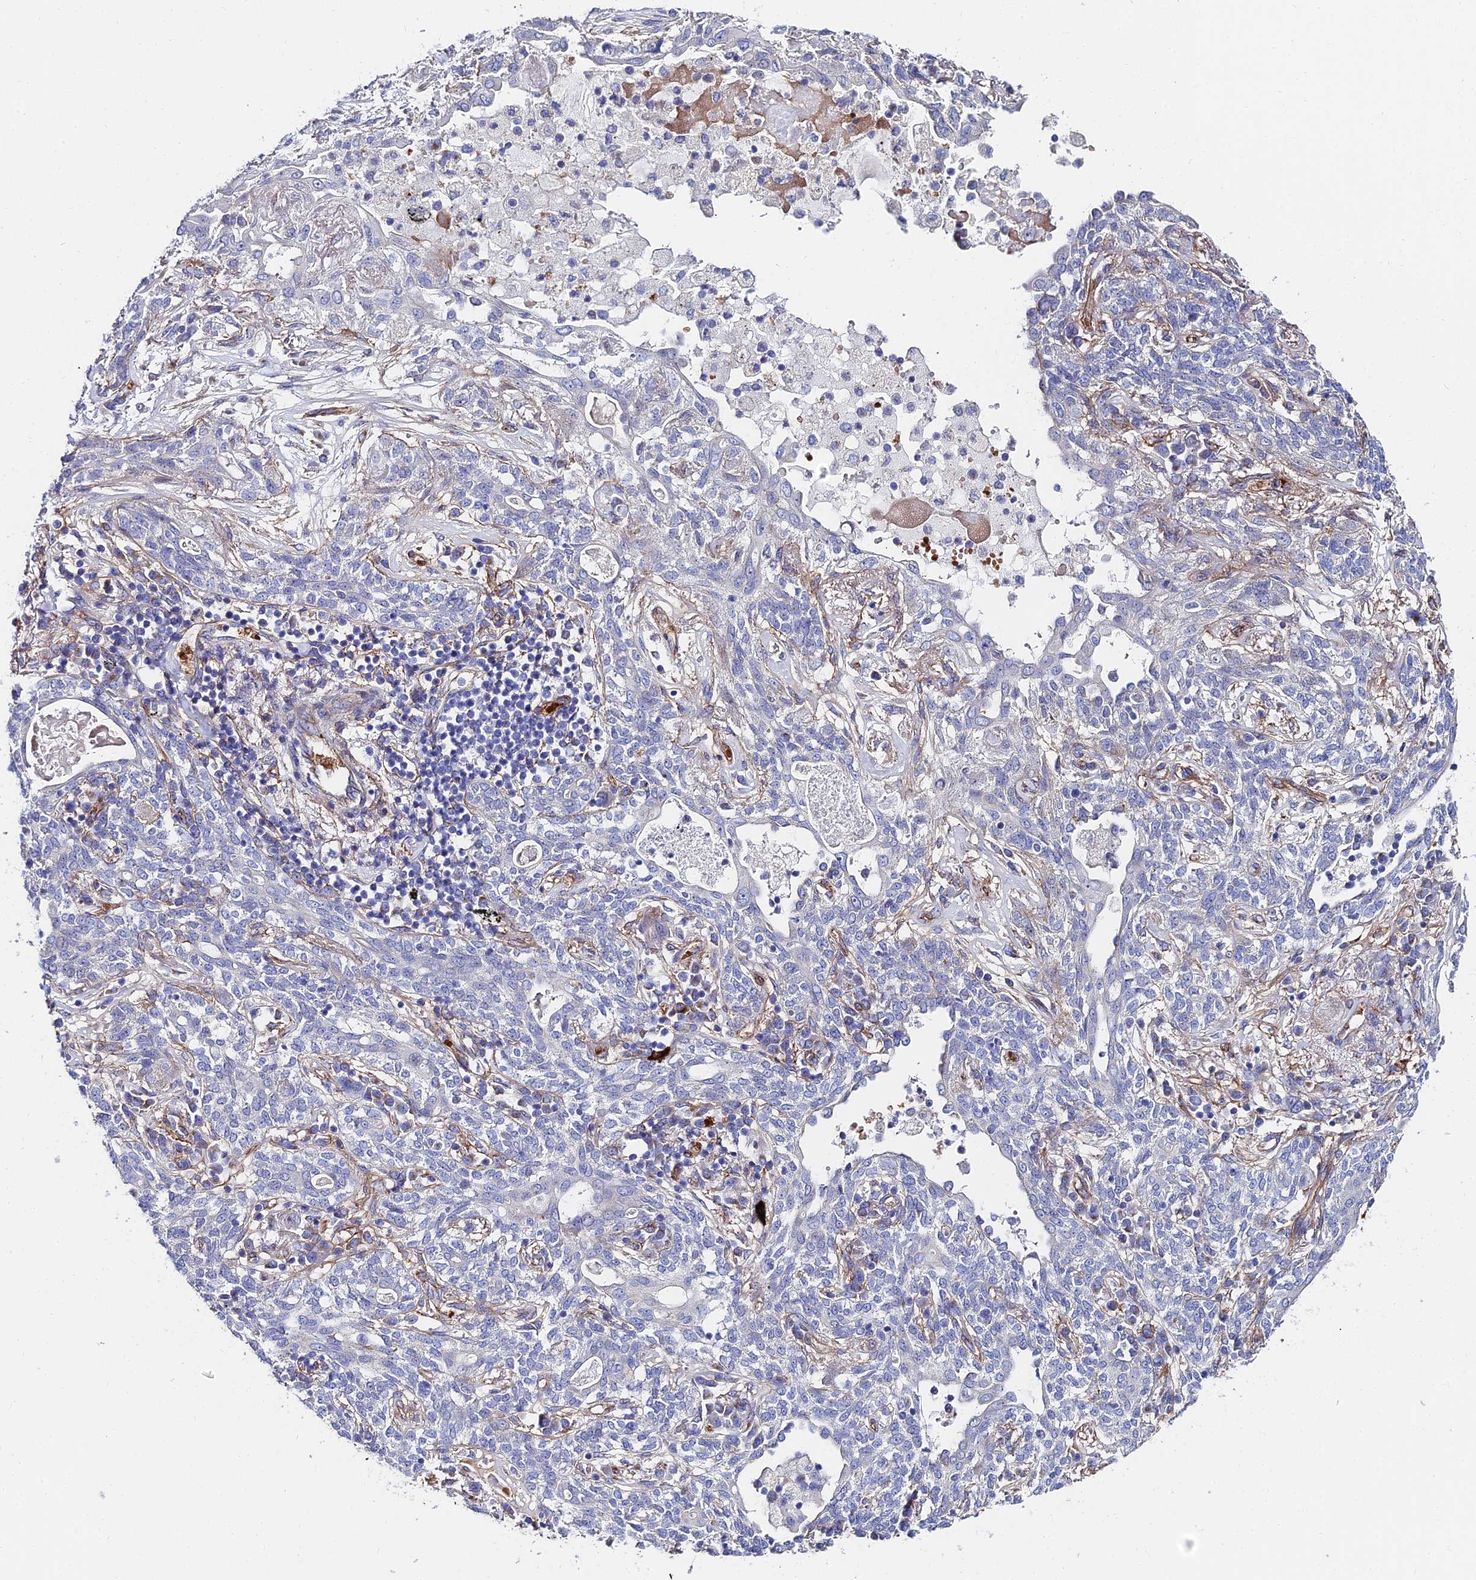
{"staining": {"intensity": "negative", "quantity": "none", "location": "none"}, "tissue": "lung cancer", "cell_type": "Tumor cells", "image_type": "cancer", "snomed": [{"axis": "morphology", "description": "Squamous cell carcinoma, NOS"}, {"axis": "topography", "description": "Lung"}], "caption": "Micrograph shows no protein staining in tumor cells of lung cancer tissue.", "gene": "ADGRF3", "patient": {"sex": "female", "age": 70}}